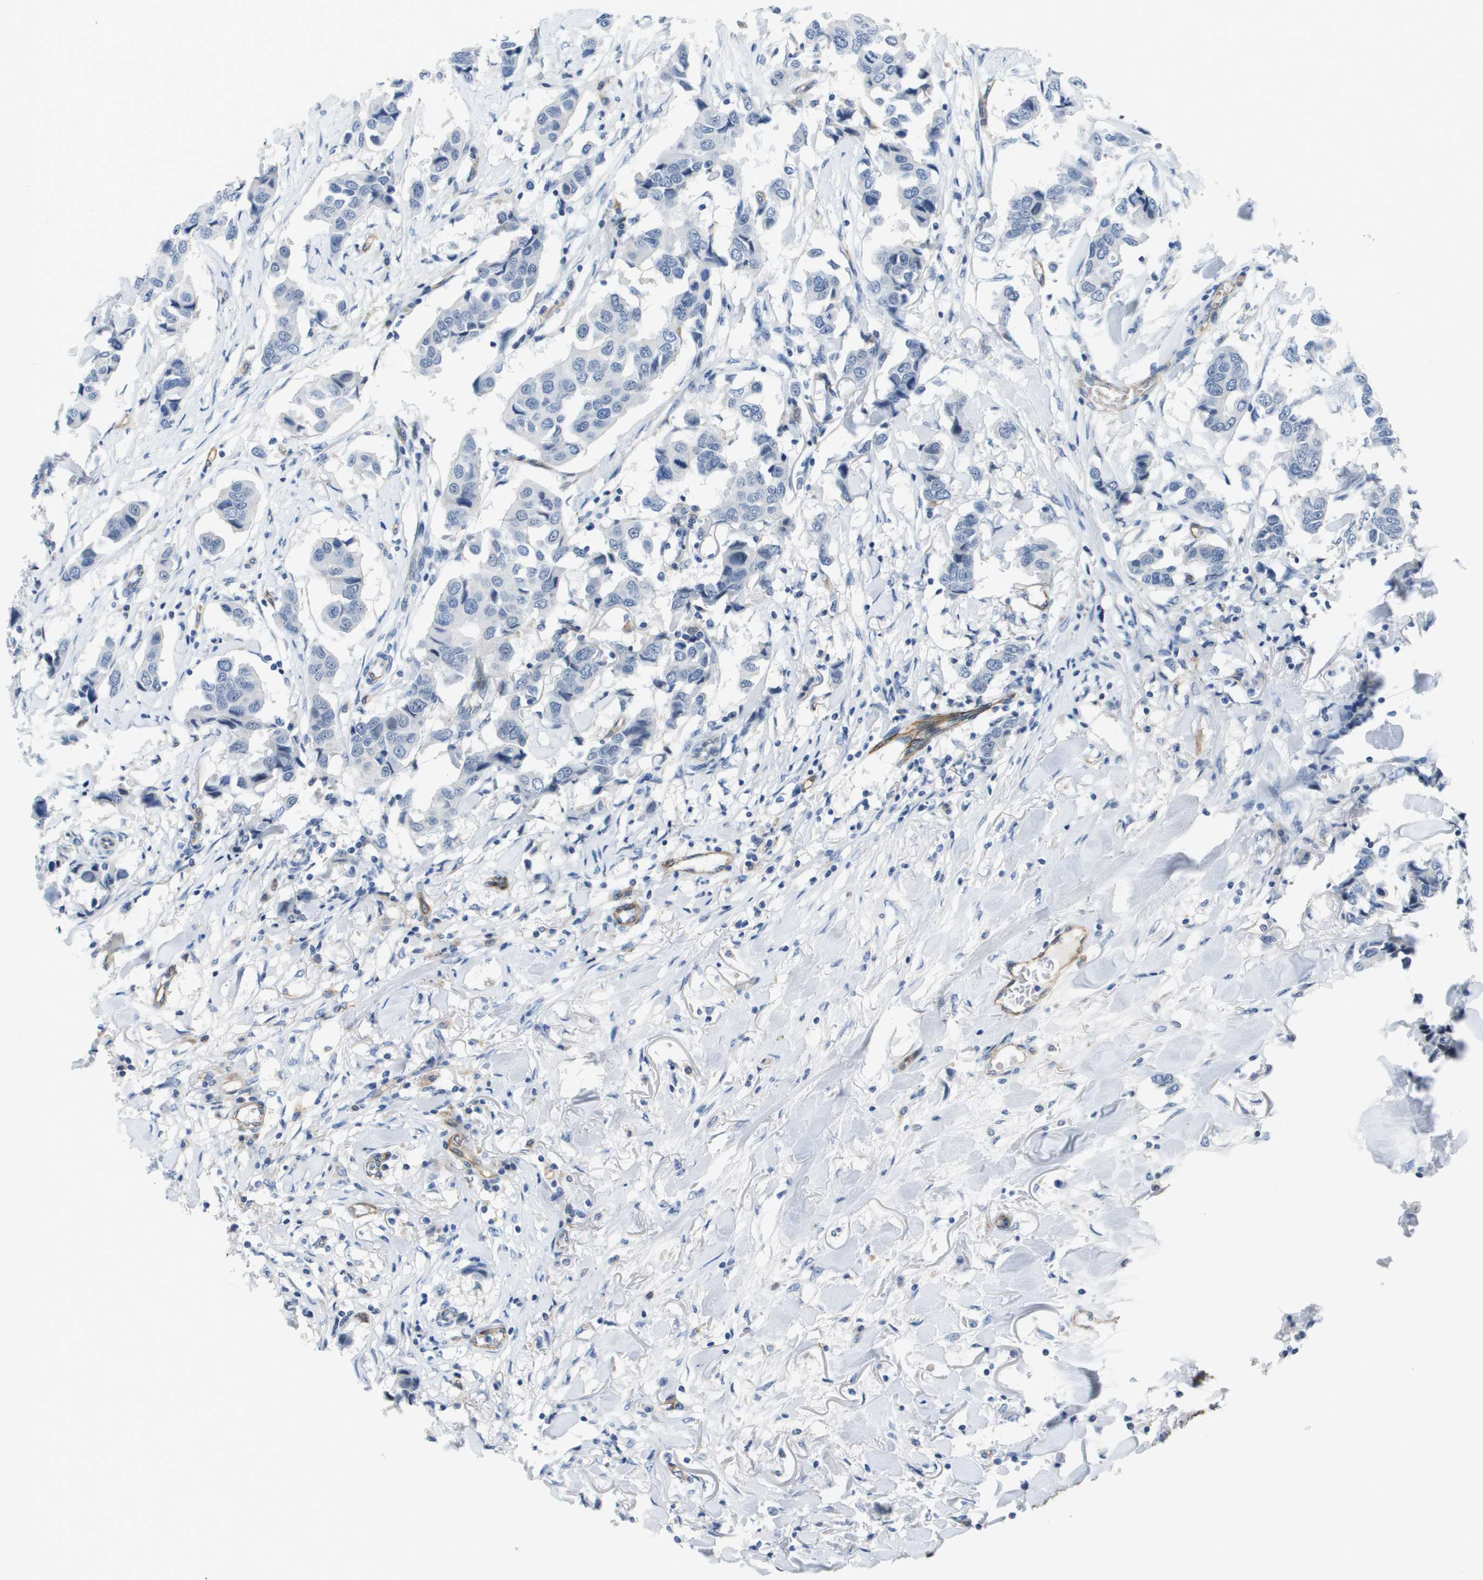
{"staining": {"intensity": "negative", "quantity": "none", "location": "none"}, "tissue": "breast cancer", "cell_type": "Tumor cells", "image_type": "cancer", "snomed": [{"axis": "morphology", "description": "Duct carcinoma"}, {"axis": "topography", "description": "Breast"}], "caption": "Intraductal carcinoma (breast) was stained to show a protein in brown. There is no significant staining in tumor cells. (Brightfield microscopy of DAB (3,3'-diaminobenzidine) immunohistochemistry at high magnification).", "gene": "ITGA6", "patient": {"sex": "female", "age": 80}}